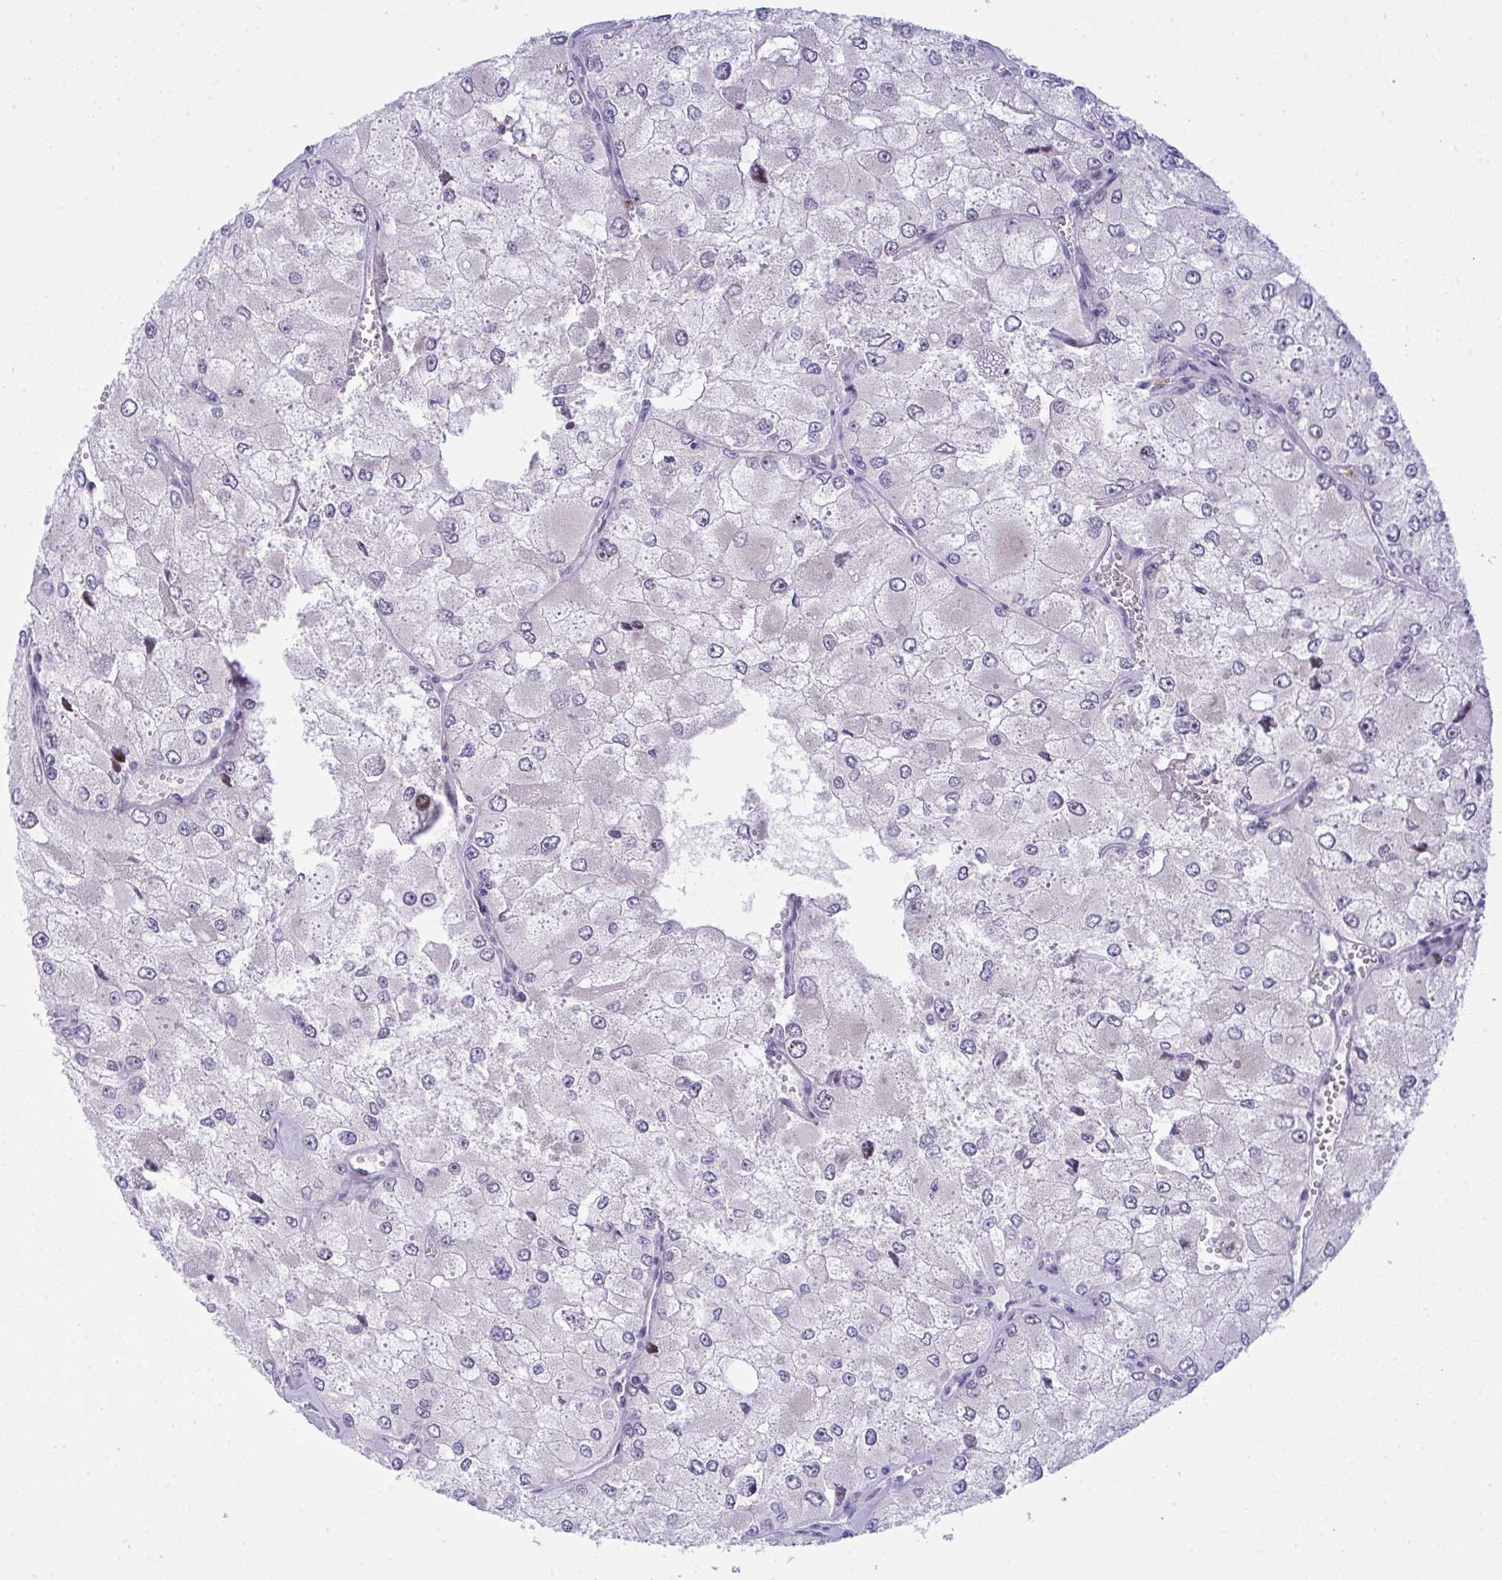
{"staining": {"intensity": "negative", "quantity": "none", "location": "none"}, "tissue": "renal cancer", "cell_type": "Tumor cells", "image_type": "cancer", "snomed": [{"axis": "morphology", "description": "Adenocarcinoma, NOS"}, {"axis": "topography", "description": "Kidney"}], "caption": "Tumor cells show no significant expression in renal cancer. Brightfield microscopy of IHC stained with DAB (3,3'-diaminobenzidine) (brown) and hematoxylin (blue), captured at high magnification.", "gene": "ZNF554", "patient": {"sex": "female", "age": 70}}